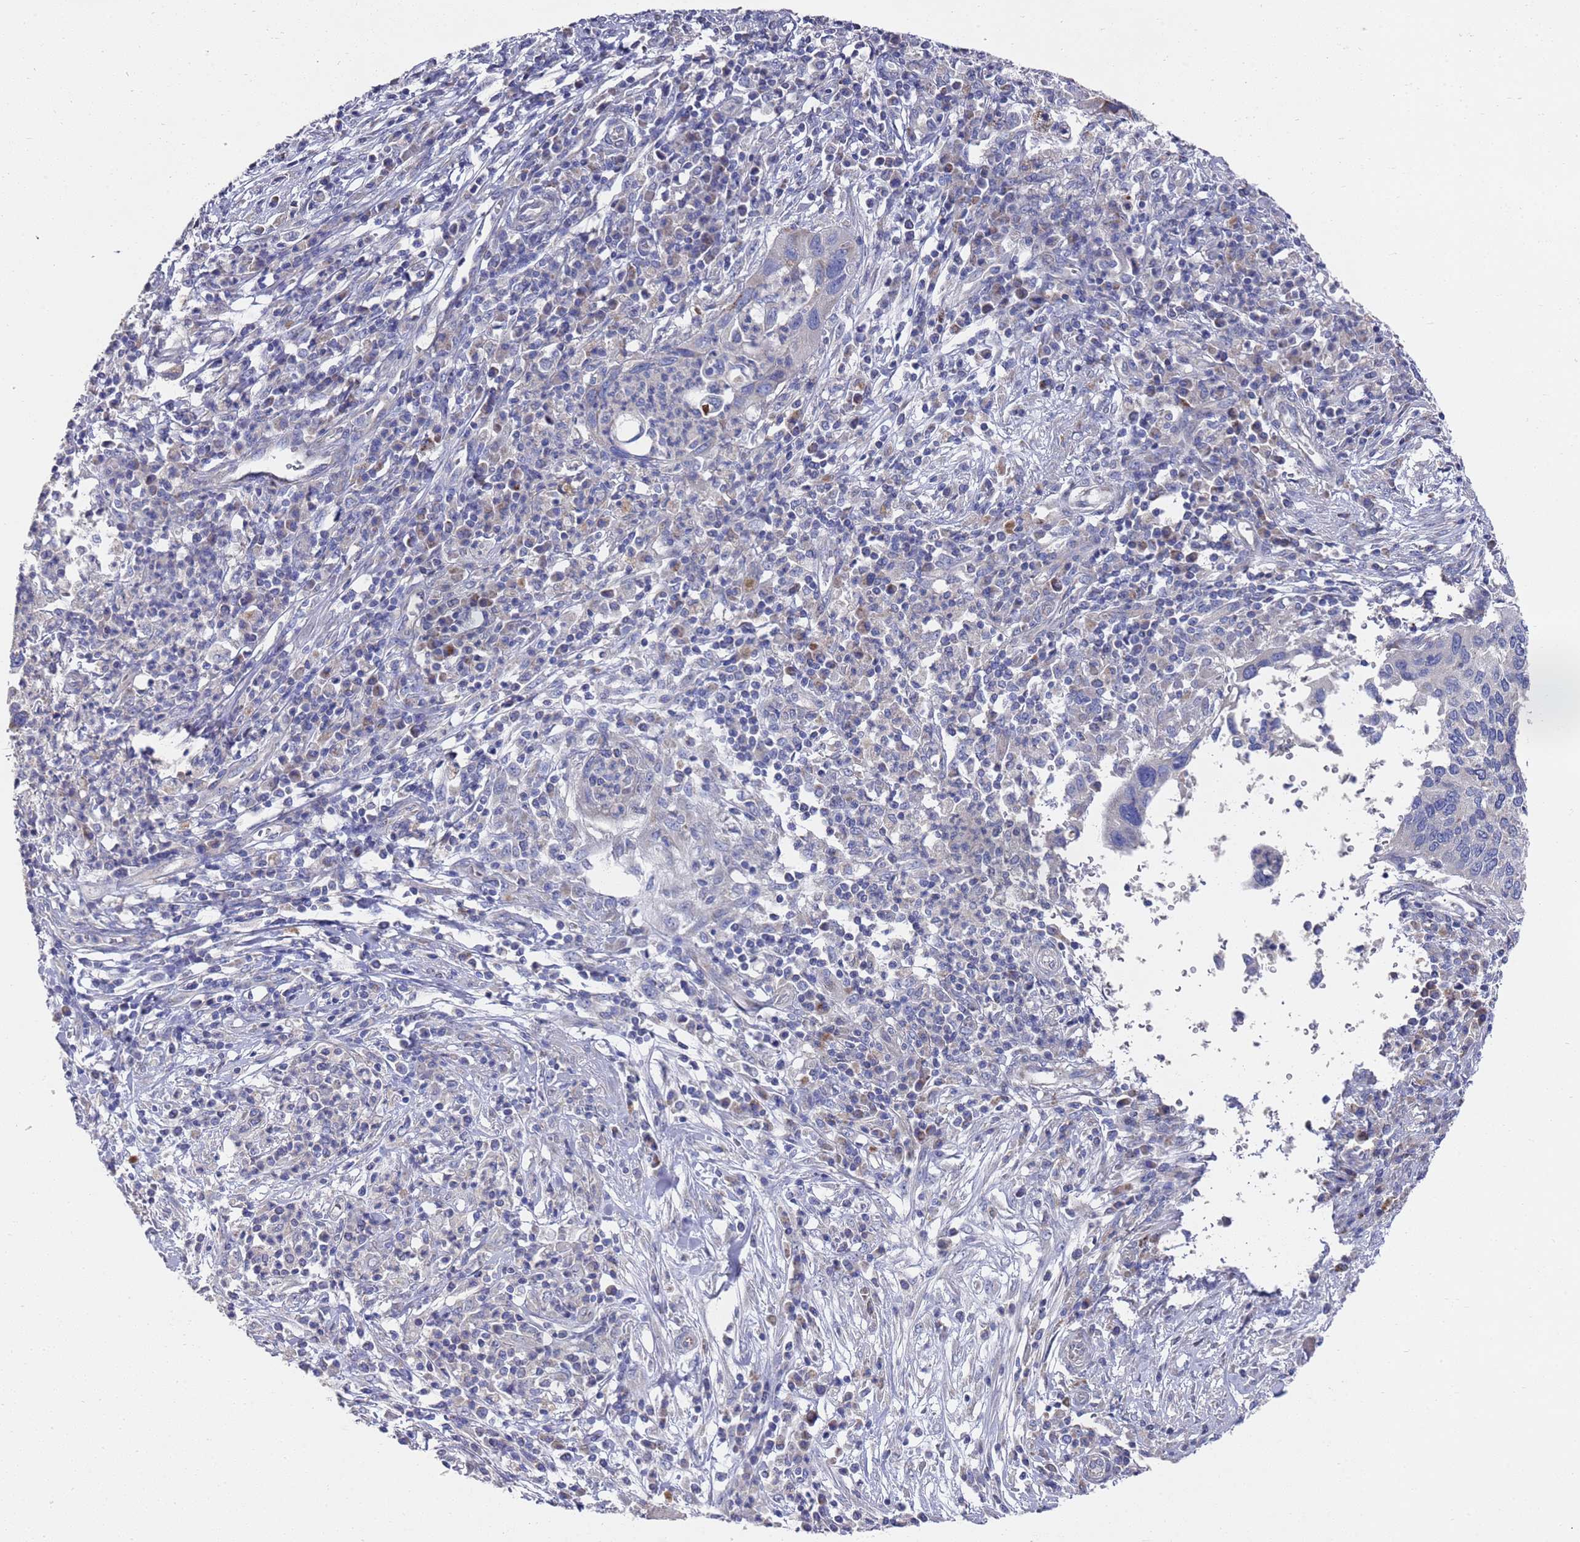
{"staining": {"intensity": "weak", "quantity": "<25%", "location": "cytoplasmic/membranous"}, "tissue": "cervical cancer", "cell_type": "Tumor cells", "image_type": "cancer", "snomed": [{"axis": "morphology", "description": "Squamous cell carcinoma, NOS"}, {"axis": "topography", "description": "Cervix"}], "caption": "There is no significant staining in tumor cells of cervical squamous cell carcinoma.", "gene": "NPEPPS", "patient": {"sex": "female", "age": 38}}